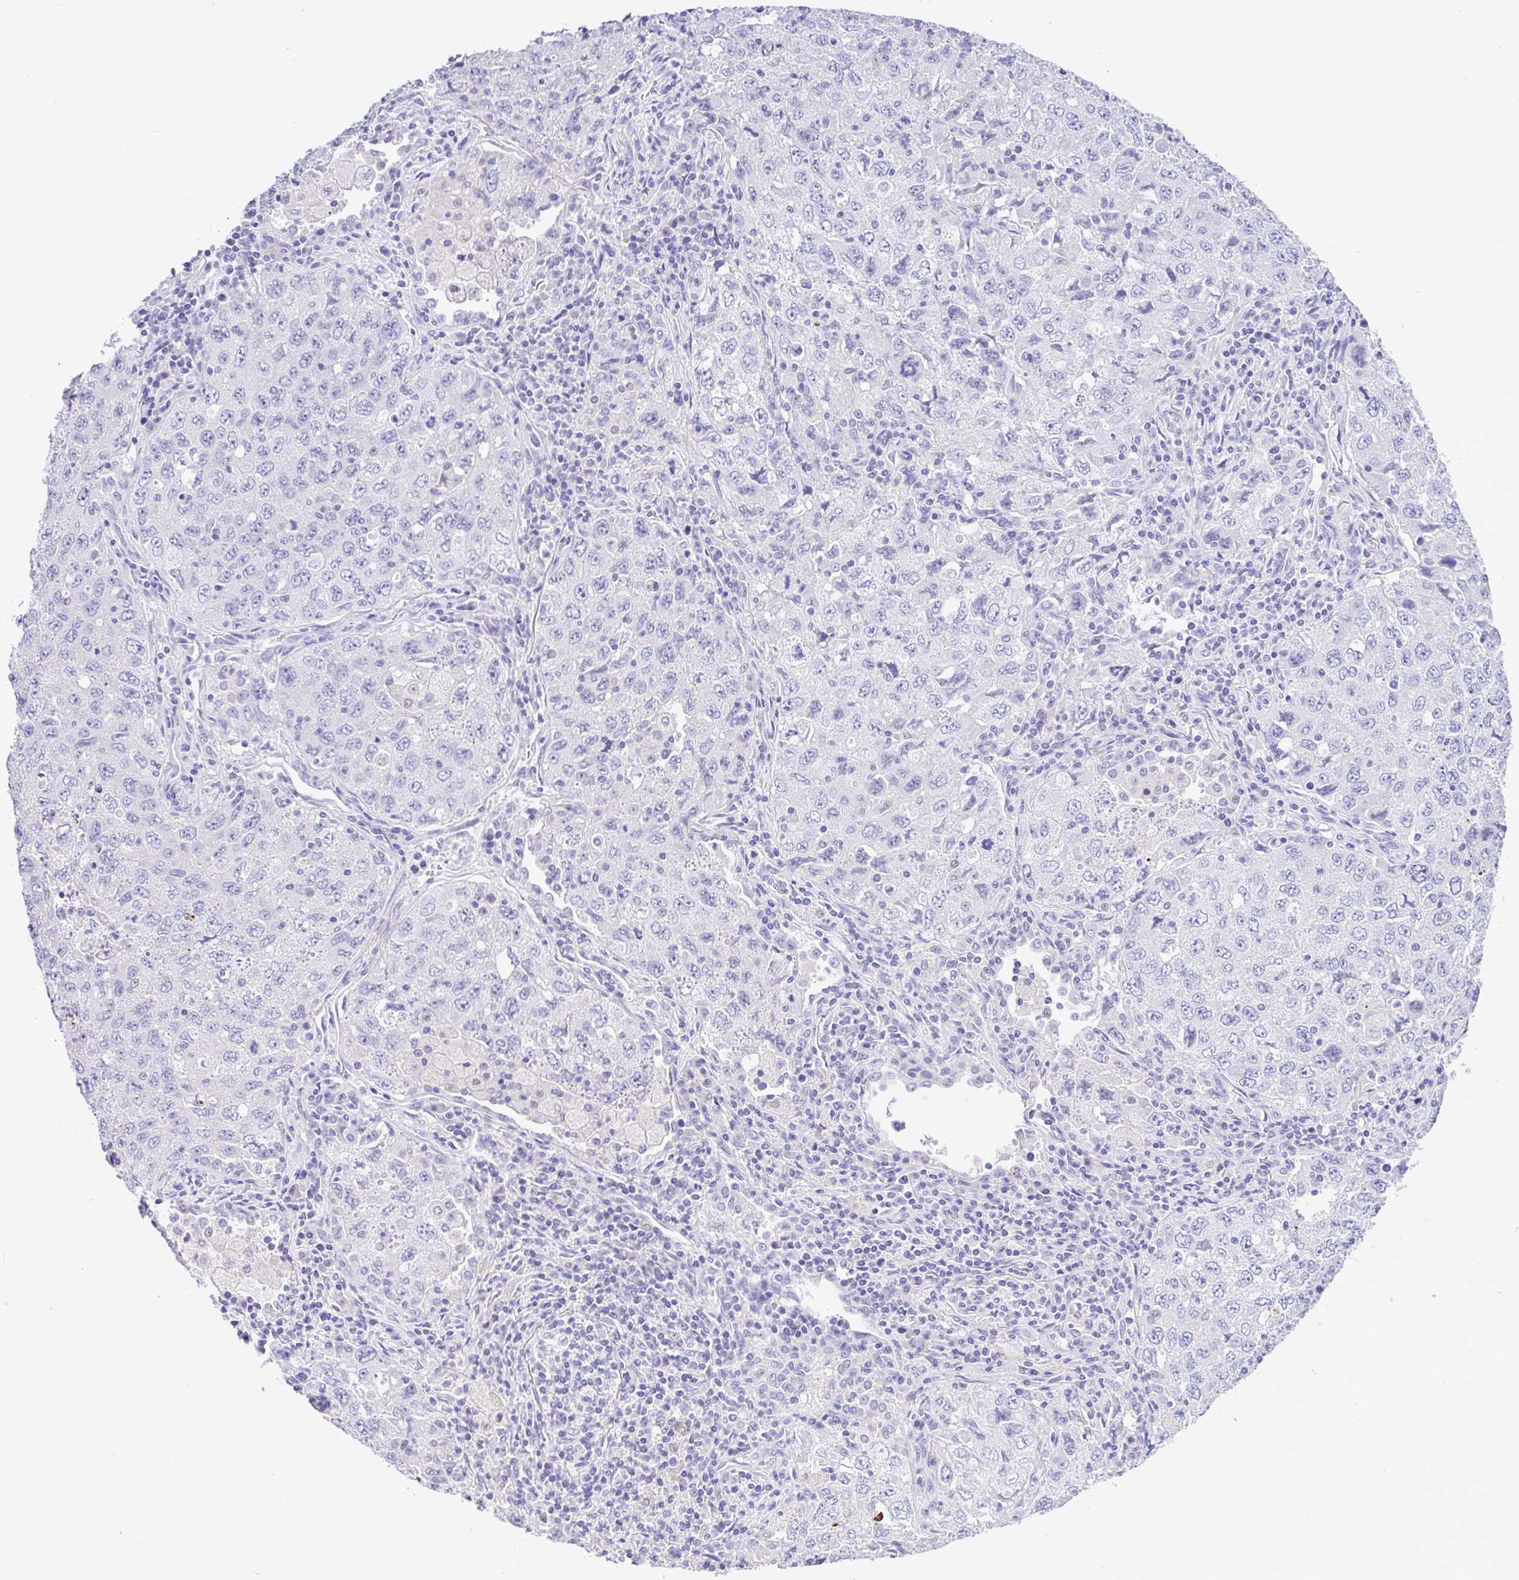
{"staining": {"intensity": "negative", "quantity": "none", "location": "none"}, "tissue": "lung cancer", "cell_type": "Tumor cells", "image_type": "cancer", "snomed": [{"axis": "morphology", "description": "Adenocarcinoma, NOS"}, {"axis": "topography", "description": "Lung"}], "caption": "Histopathology image shows no protein staining in tumor cells of lung adenocarcinoma tissue. Brightfield microscopy of immunohistochemistry stained with DAB (3,3'-diaminobenzidine) (brown) and hematoxylin (blue), captured at high magnification.", "gene": "ANO4", "patient": {"sex": "female", "age": 57}}